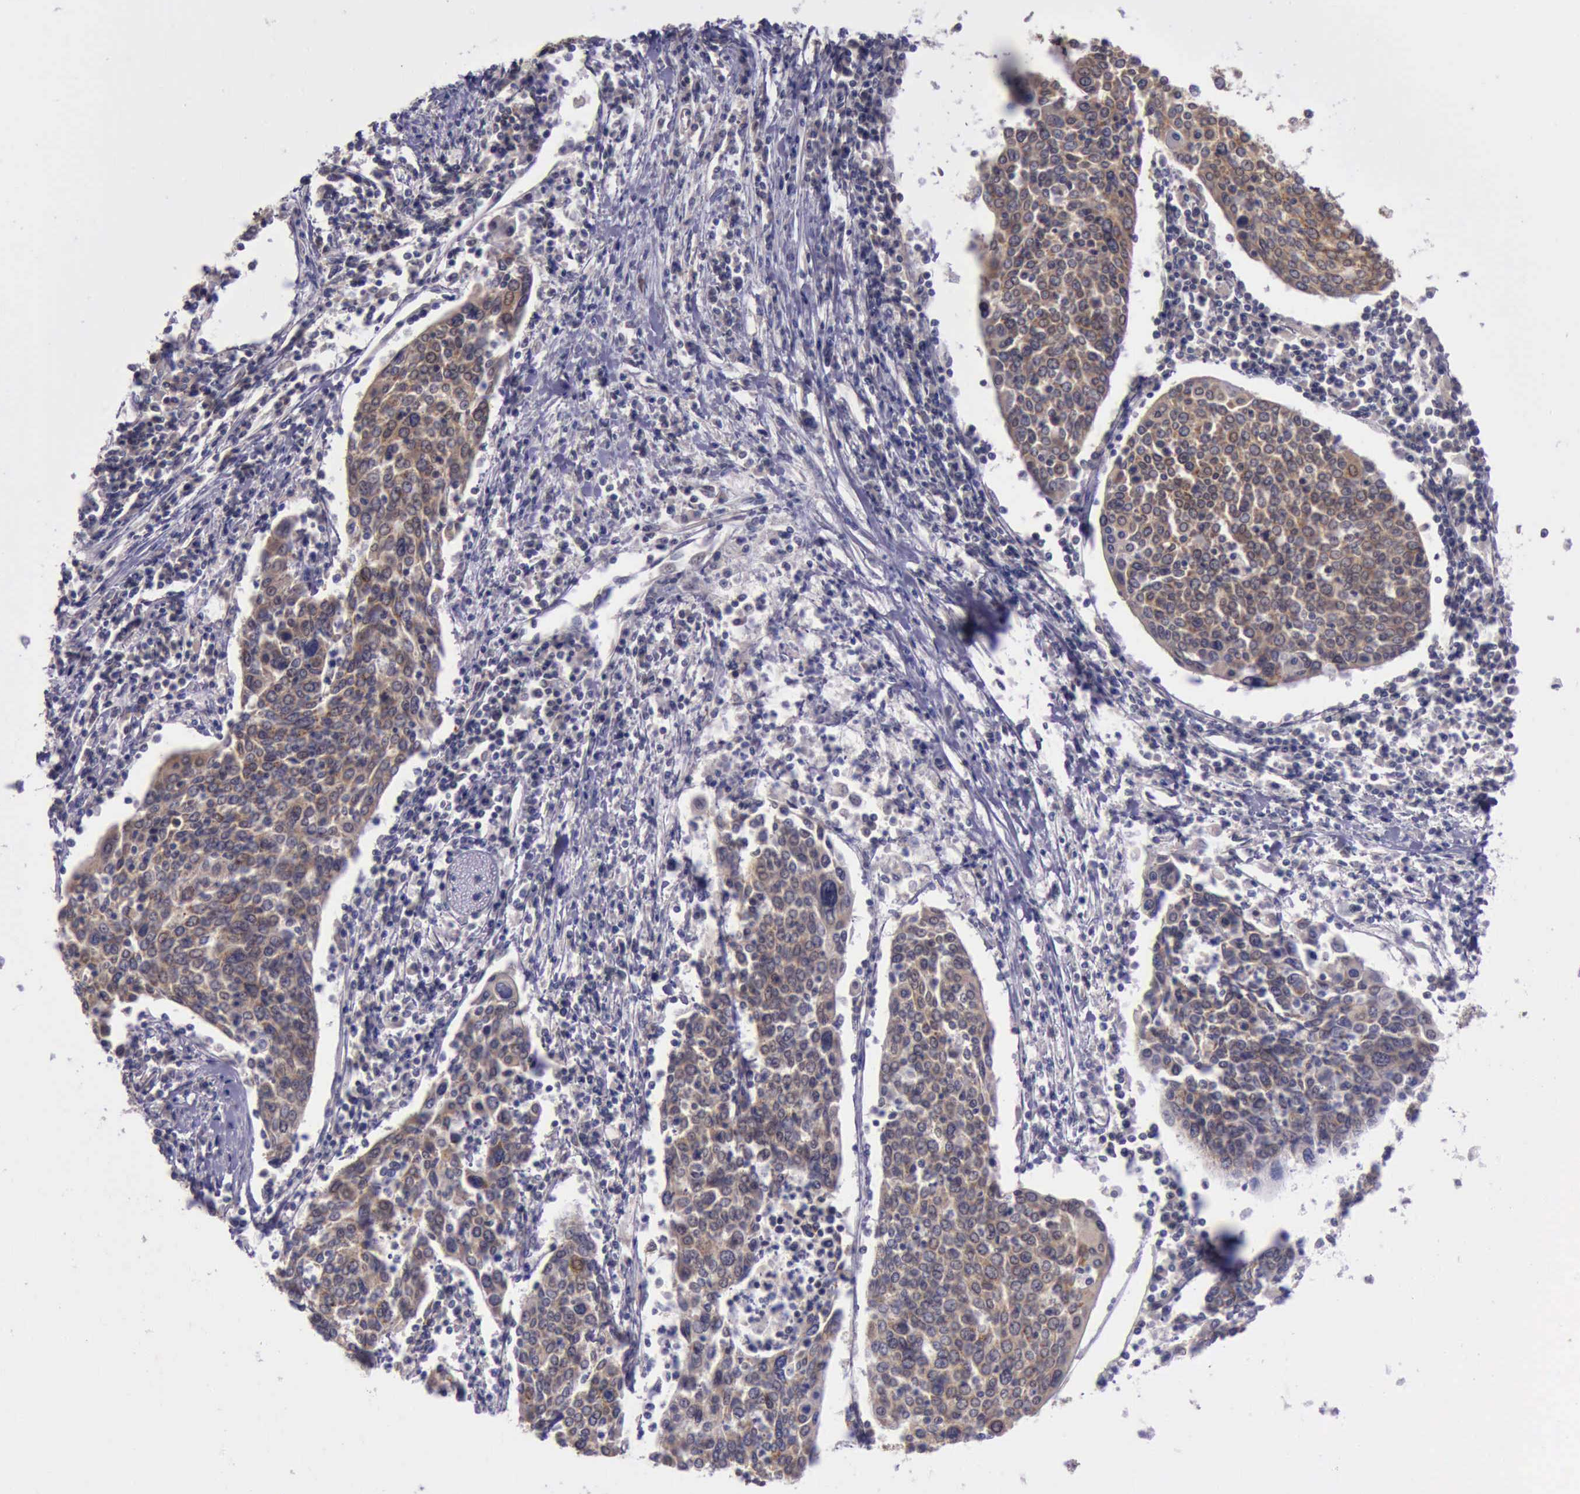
{"staining": {"intensity": "moderate", "quantity": ">75%", "location": "cytoplasmic/membranous"}, "tissue": "cervical cancer", "cell_type": "Tumor cells", "image_type": "cancer", "snomed": [{"axis": "morphology", "description": "Squamous cell carcinoma, NOS"}, {"axis": "topography", "description": "Cervix"}], "caption": "Cervical squamous cell carcinoma stained with DAB (3,3'-diaminobenzidine) immunohistochemistry demonstrates medium levels of moderate cytoplasmic/membranous staining in approximately >75% of tumor cells. (DAB IHC with brightfield microscopy, high magnification).", "gene": "TXN2", "patient": {"sex": "female", "age": 40}}